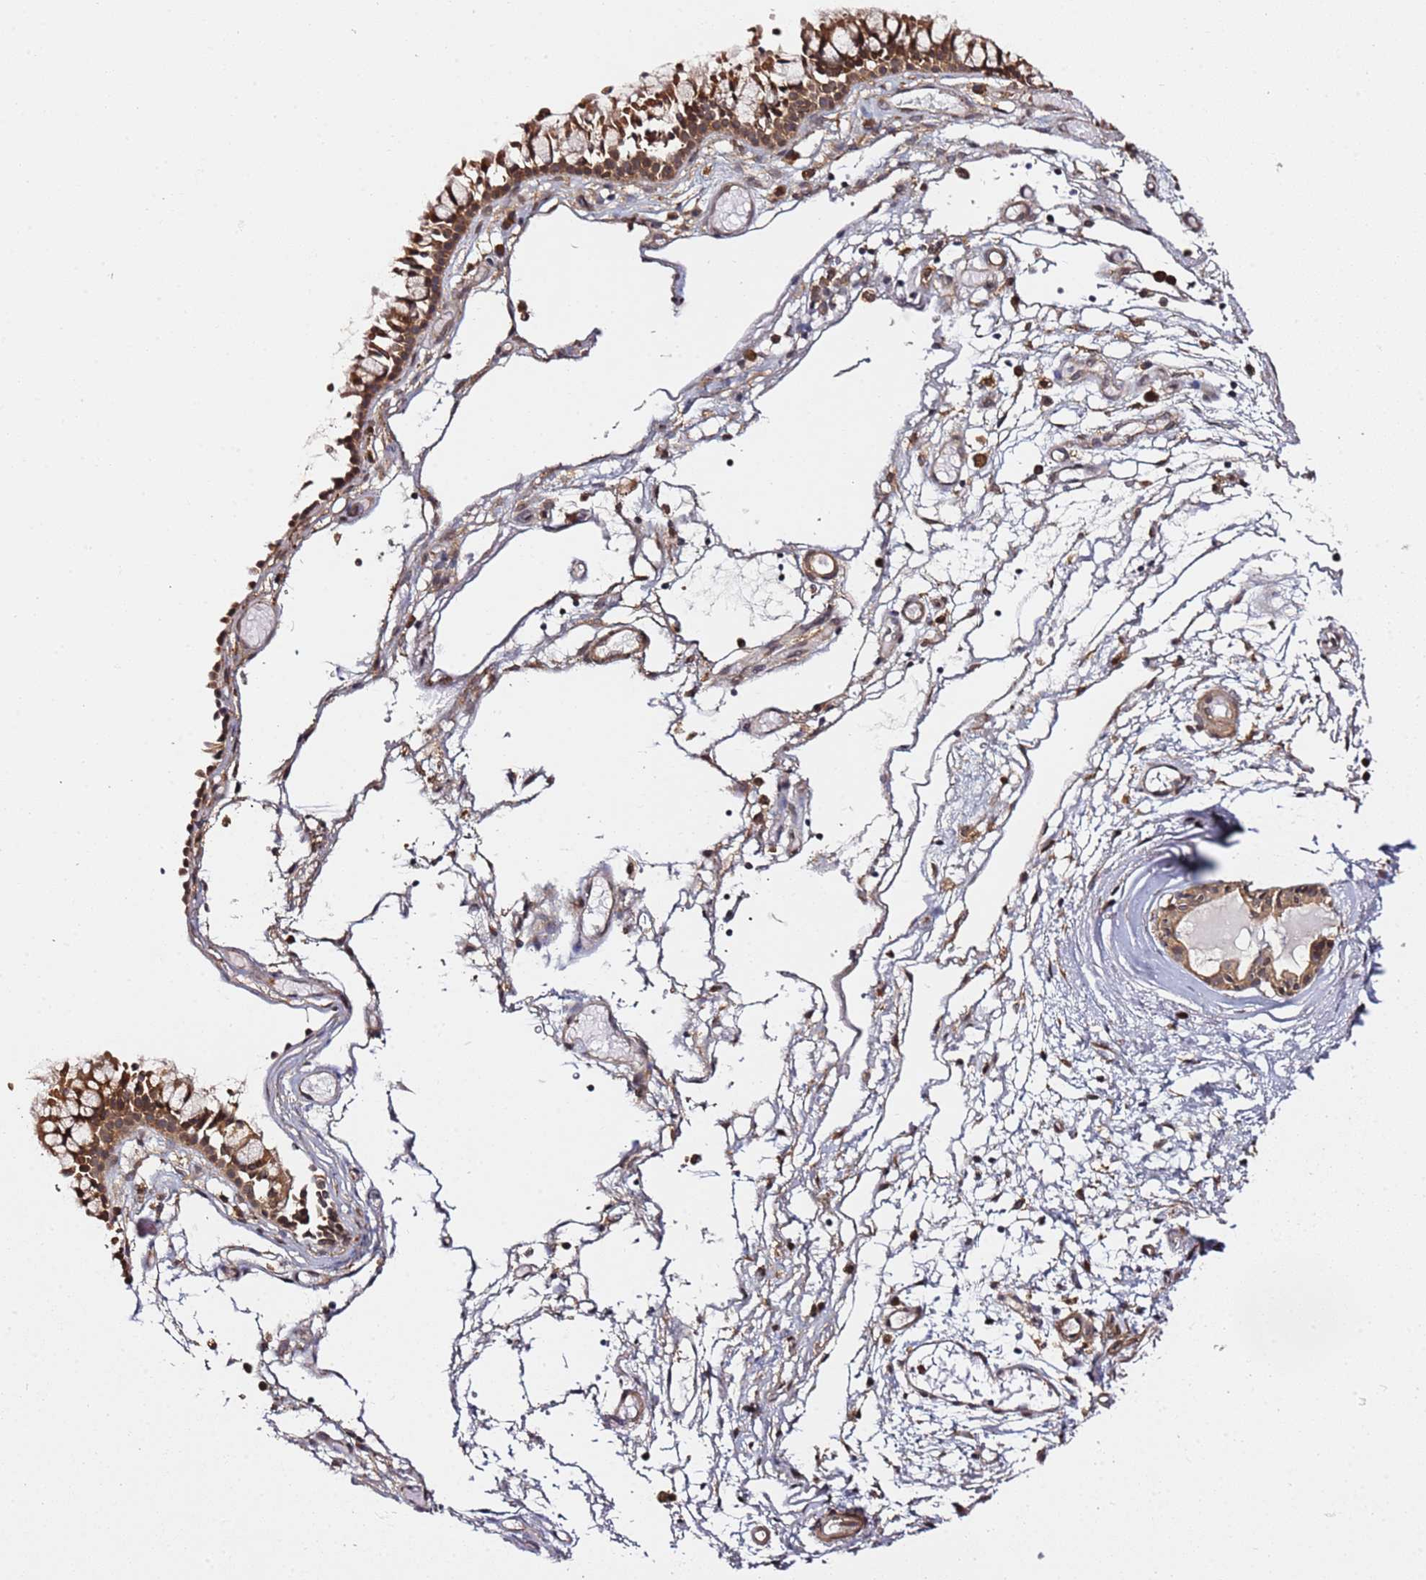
{"staining": {"intensity": "strong", "quantity": ">75%", "location": "cytoplasmic/membranous"}, "tissue": "nasopharynx", "cell_type": "Respiratory epithelial cells", "image_type": "normal", "snomed": [{"axis": "morphology", "description": "Normal tissue, NOS"}, {"axis": "topography", "description": "Nasopharynx"}], "caption": "Brown immunohistochemical staining in unremarkable nasopharynx demonstrates strong cytoplasmic/membranous staining in approximately >75% of respiratory epithelial cells. The protein of interest is stained brown, and the nuclei are stained in blue (DAB (3,3'-diaminobenzidine) IHC with brightfield microscopy, high magnification).", "gene": "PRKAB2", "patient": {"sex": "male", "age": 82}}